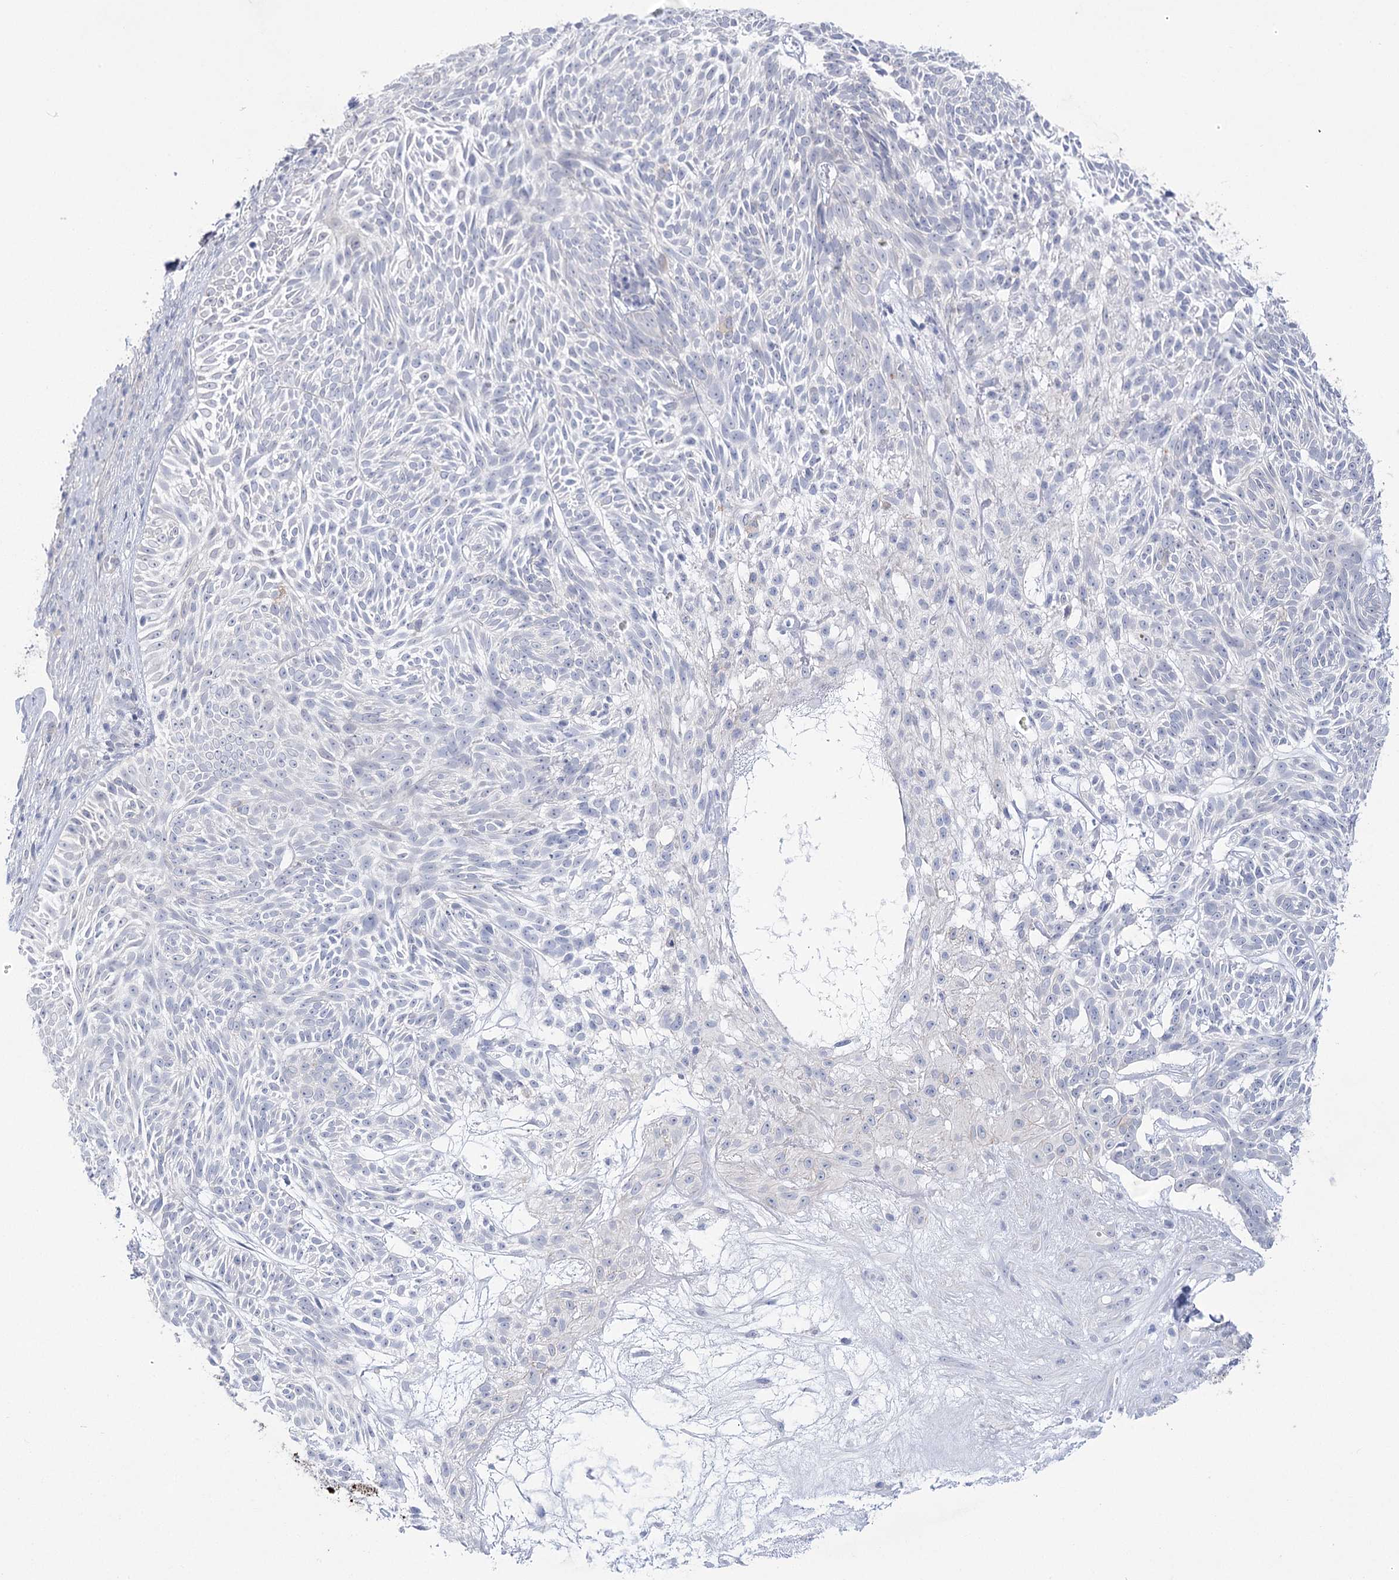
{"staining": {"intensity": "negative", "quantity": "none", "location": "none"}, "tissue": "skin cancer", "cell_type": "Tumor cells", "image_type": "cancer", "snomed": [{"axis": "morphology", "description": "Basal cell carcinoma"}, {"axis": "topography", "description": "Skin"}], "caption": "Tumor cells are negative for brown protein staining in skin cancer.", "gene": "CCDC88A", "patient": {"sex": "male", "age": 75}}